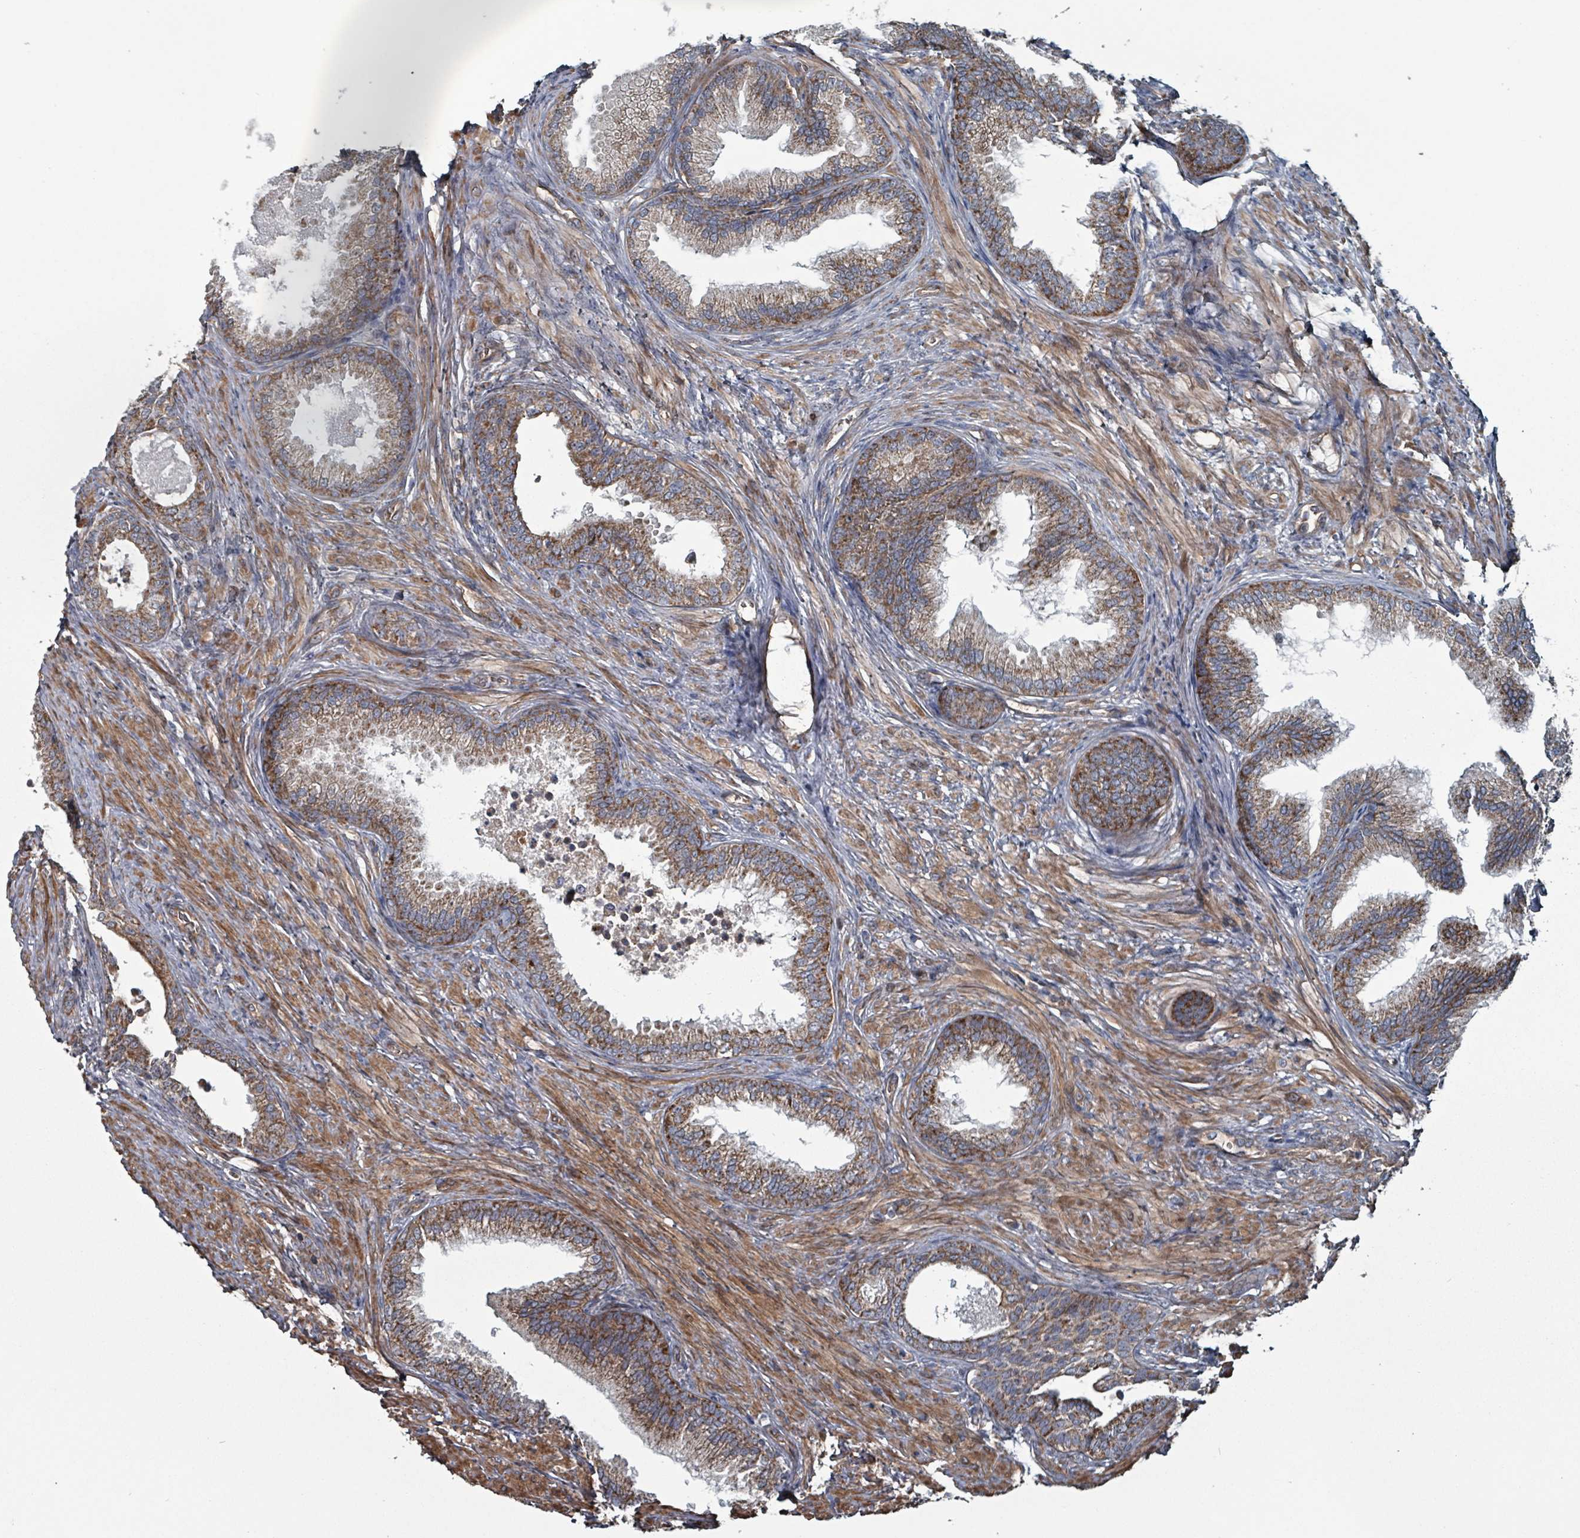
{"staining": {"intensity": "strong", "quantity": ">75%", "location": "cytoplasmic/membranous"}, "tissue": "prostate", "cell_type": "Glandular cells", "image_type": "normal", "snomed": [{"axis": "morphology", "description": "Normal tissue, NOS"}, {"axis": "topography", "description": "Prostate"}], "caption": "Prostate stained with immunohistochemistry displays strong cytoplasmic/membranous expression in approximately >75% of glandular cells.", "gene": "MRPL4", "patient": {"sex": "male", "age": 76}}